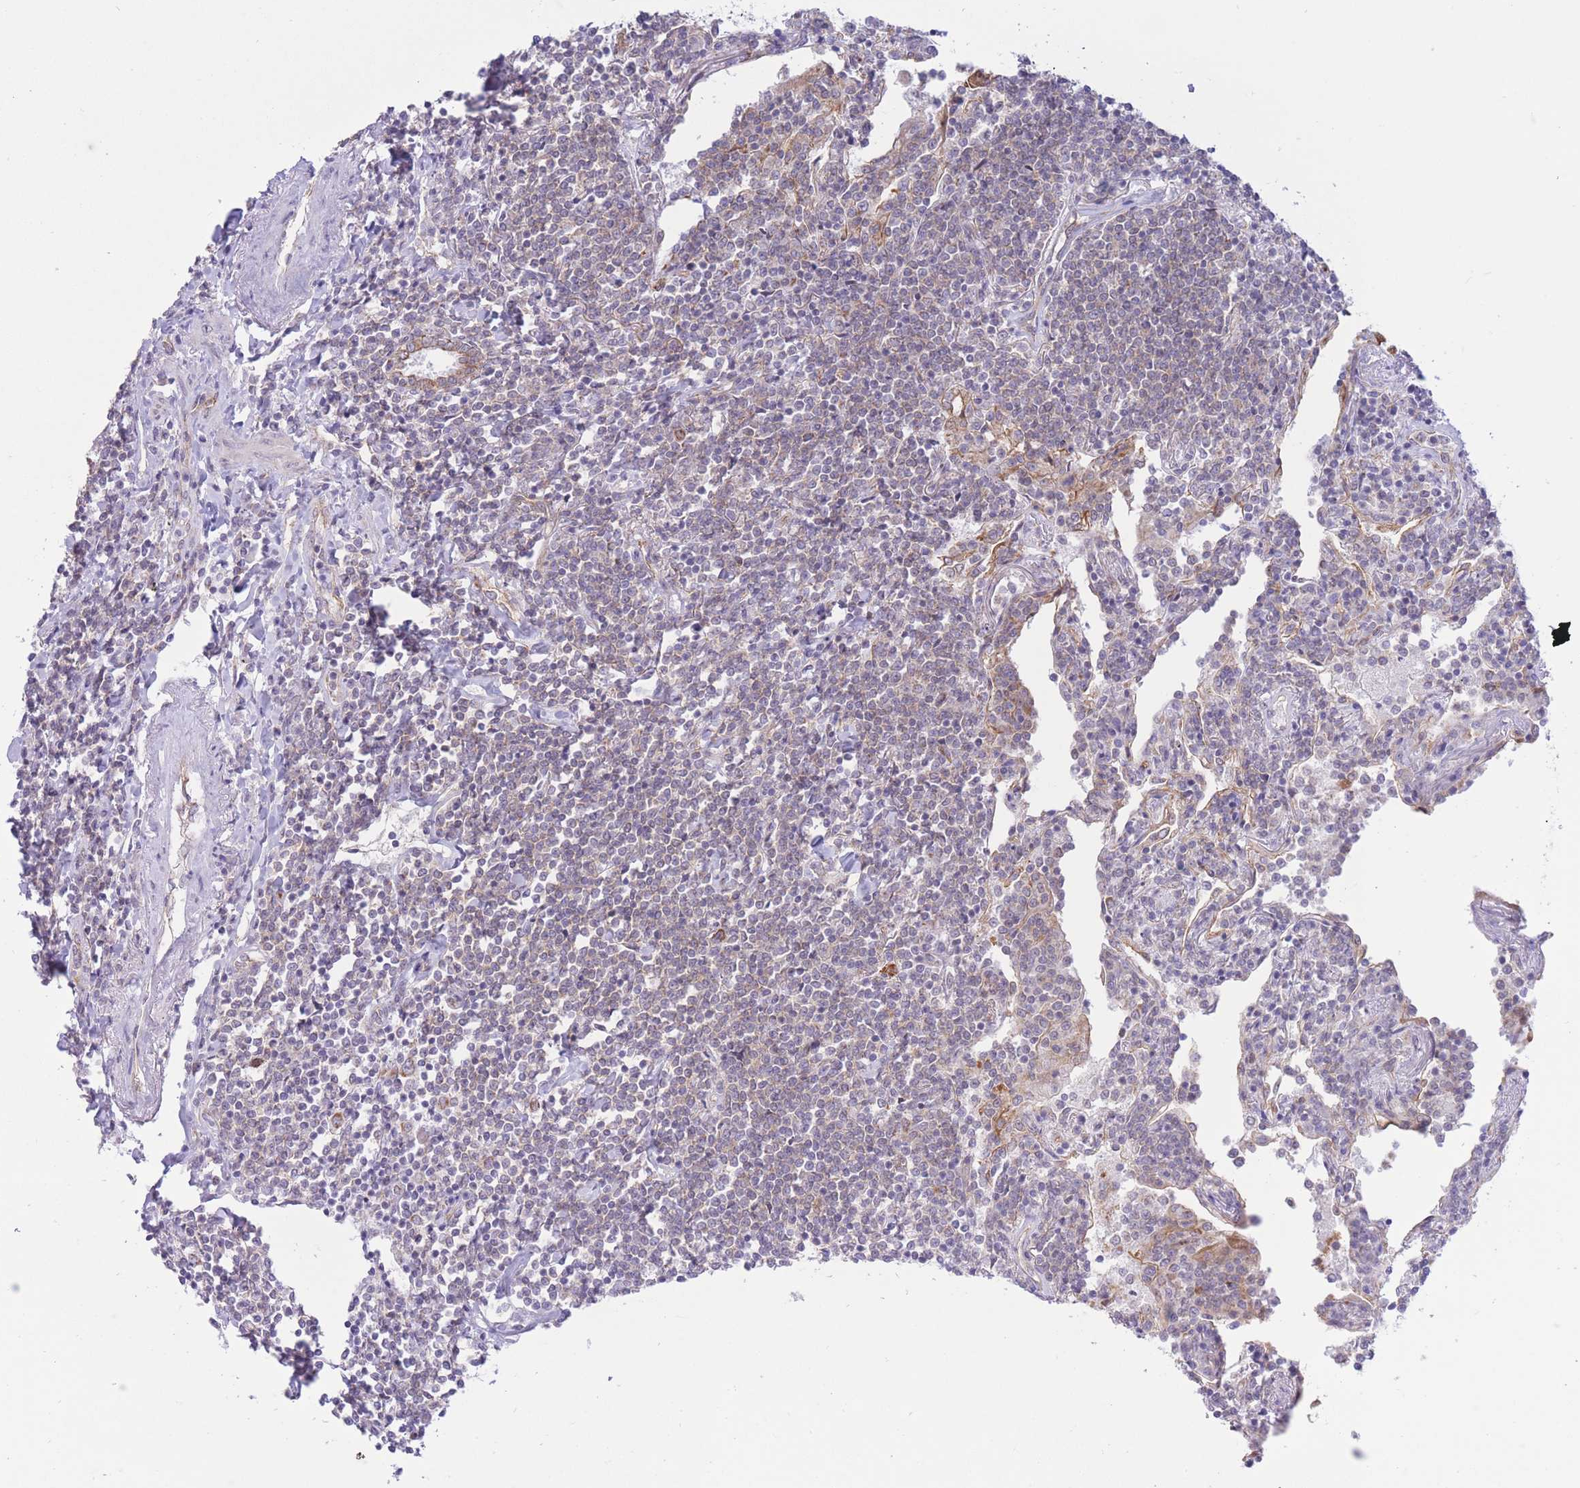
{"staining": {"intensity": "weak", "quantity": "25%-75%", "location": "cytoplasmic/membranous"}, "tissue": "lymphoma", "cell_type": "Tumor cells", "image_type": "cancer", "snomed": [{"axis": "morphology", "description": "Malignant lymphoma, non-Hodgkin's type, Low grade"}, {"axis": "topography", "description": "Lung"}], "caption": "Human low-grade malignant lymphoma, non-Hodgkin's type stained with a brown dye shows weak cytoplasmic/membranous positive expression in approximately 25%-75% of tumor cells.", "gene": "MRPS31", "patient": {"sex": "female", "age": 71}}